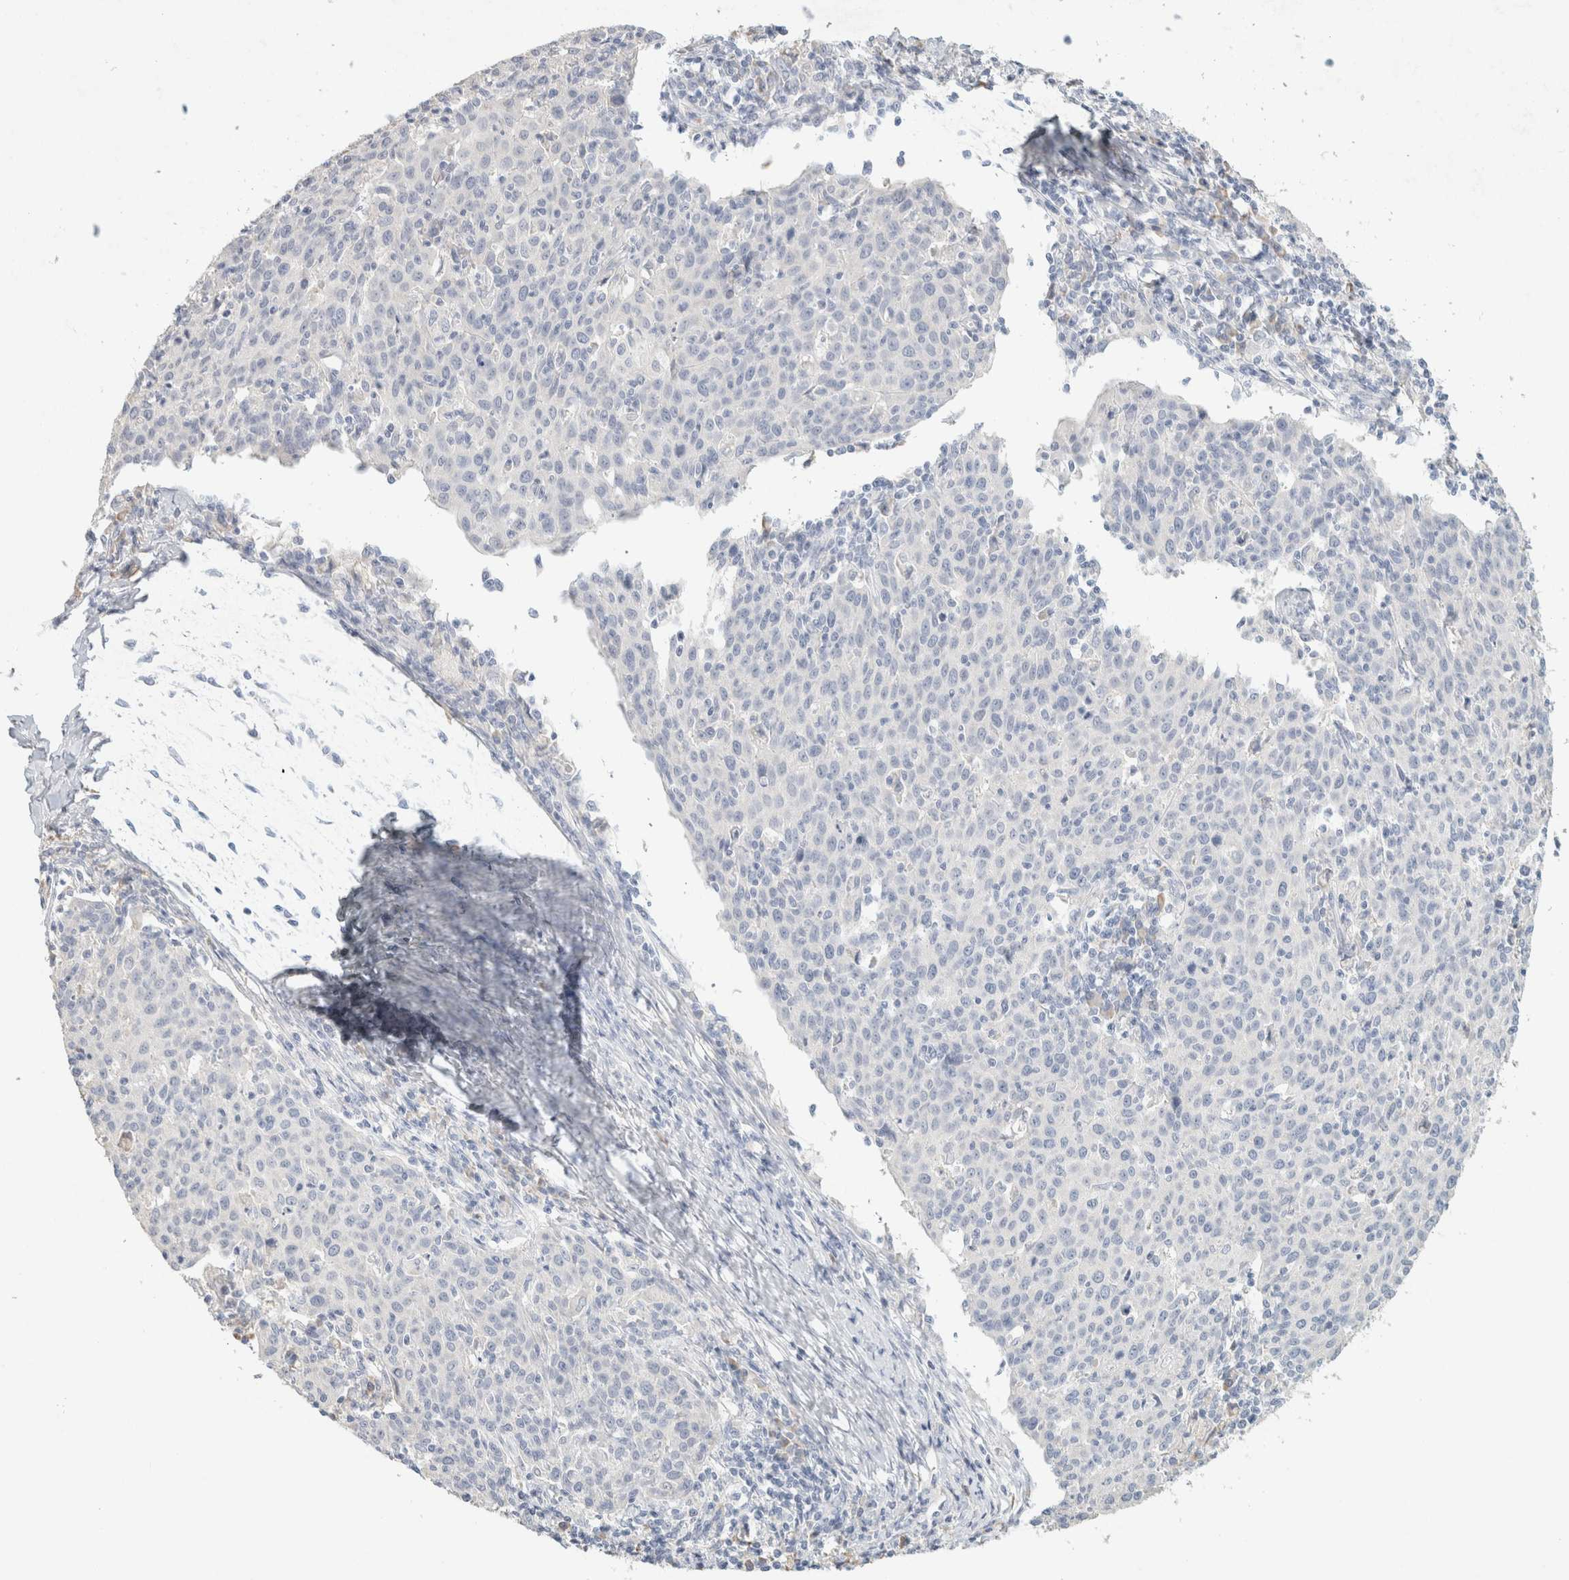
{"staining": {"intensity": "negative", "quantity": "none", "location": "none"}, "tissue": "cervical cancer", "cell_type": "Tumor cells", "image_type": "cancer", "snomed": [{"axis": "morphology", "description": "Squamous cell carcinoma, NOS"}, {"axis": "topography", "description": "Cervix"}], "caption": "Squamous cell carcinoma (cervical) was stained to show a protein in brown. There is no significant positivity in tumor cells.", "gene": "NEFM", "patient": {"sex": "female", "age": 38}}